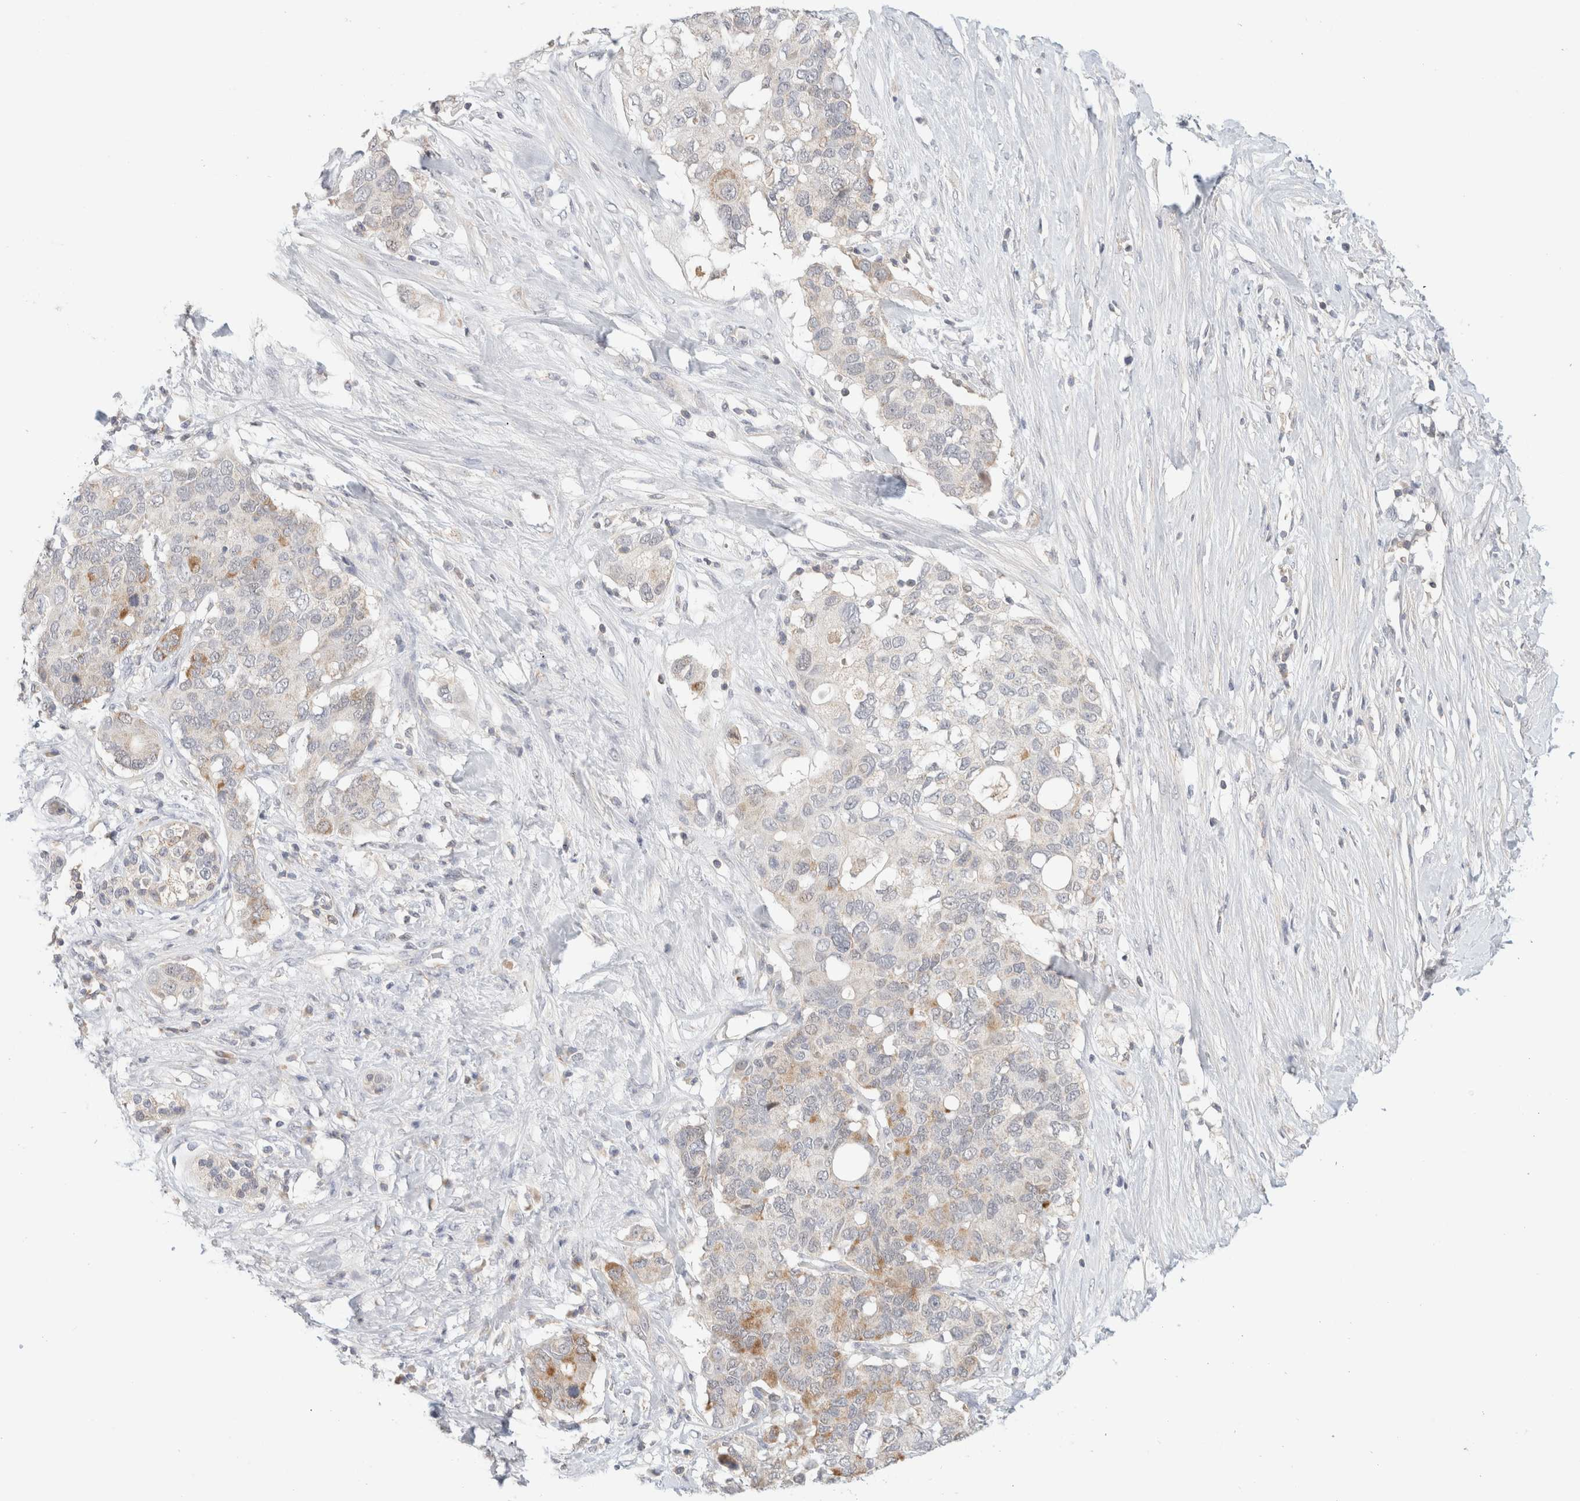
{"staining": {"intensity": "weak", "quantity": "<25%", "location": "cytoplasmic/membranous"}, "tissue": "pancreatic cancer", "cell_type": "Tumor cells", "image_type": "cancer", "snomed": [{"axis": "morphology", "description": "Adenocarcinoma, NOS"}, {"axis": "topography", "description": "Pancreas"}], "caption": "Pancreatic cancer (adenocarcinoma) was stained to show a protein in brown. There is no significant positivity in tumor cells.", "gene": "MRM3", "patient": {"sex": "female", "age": 56}}